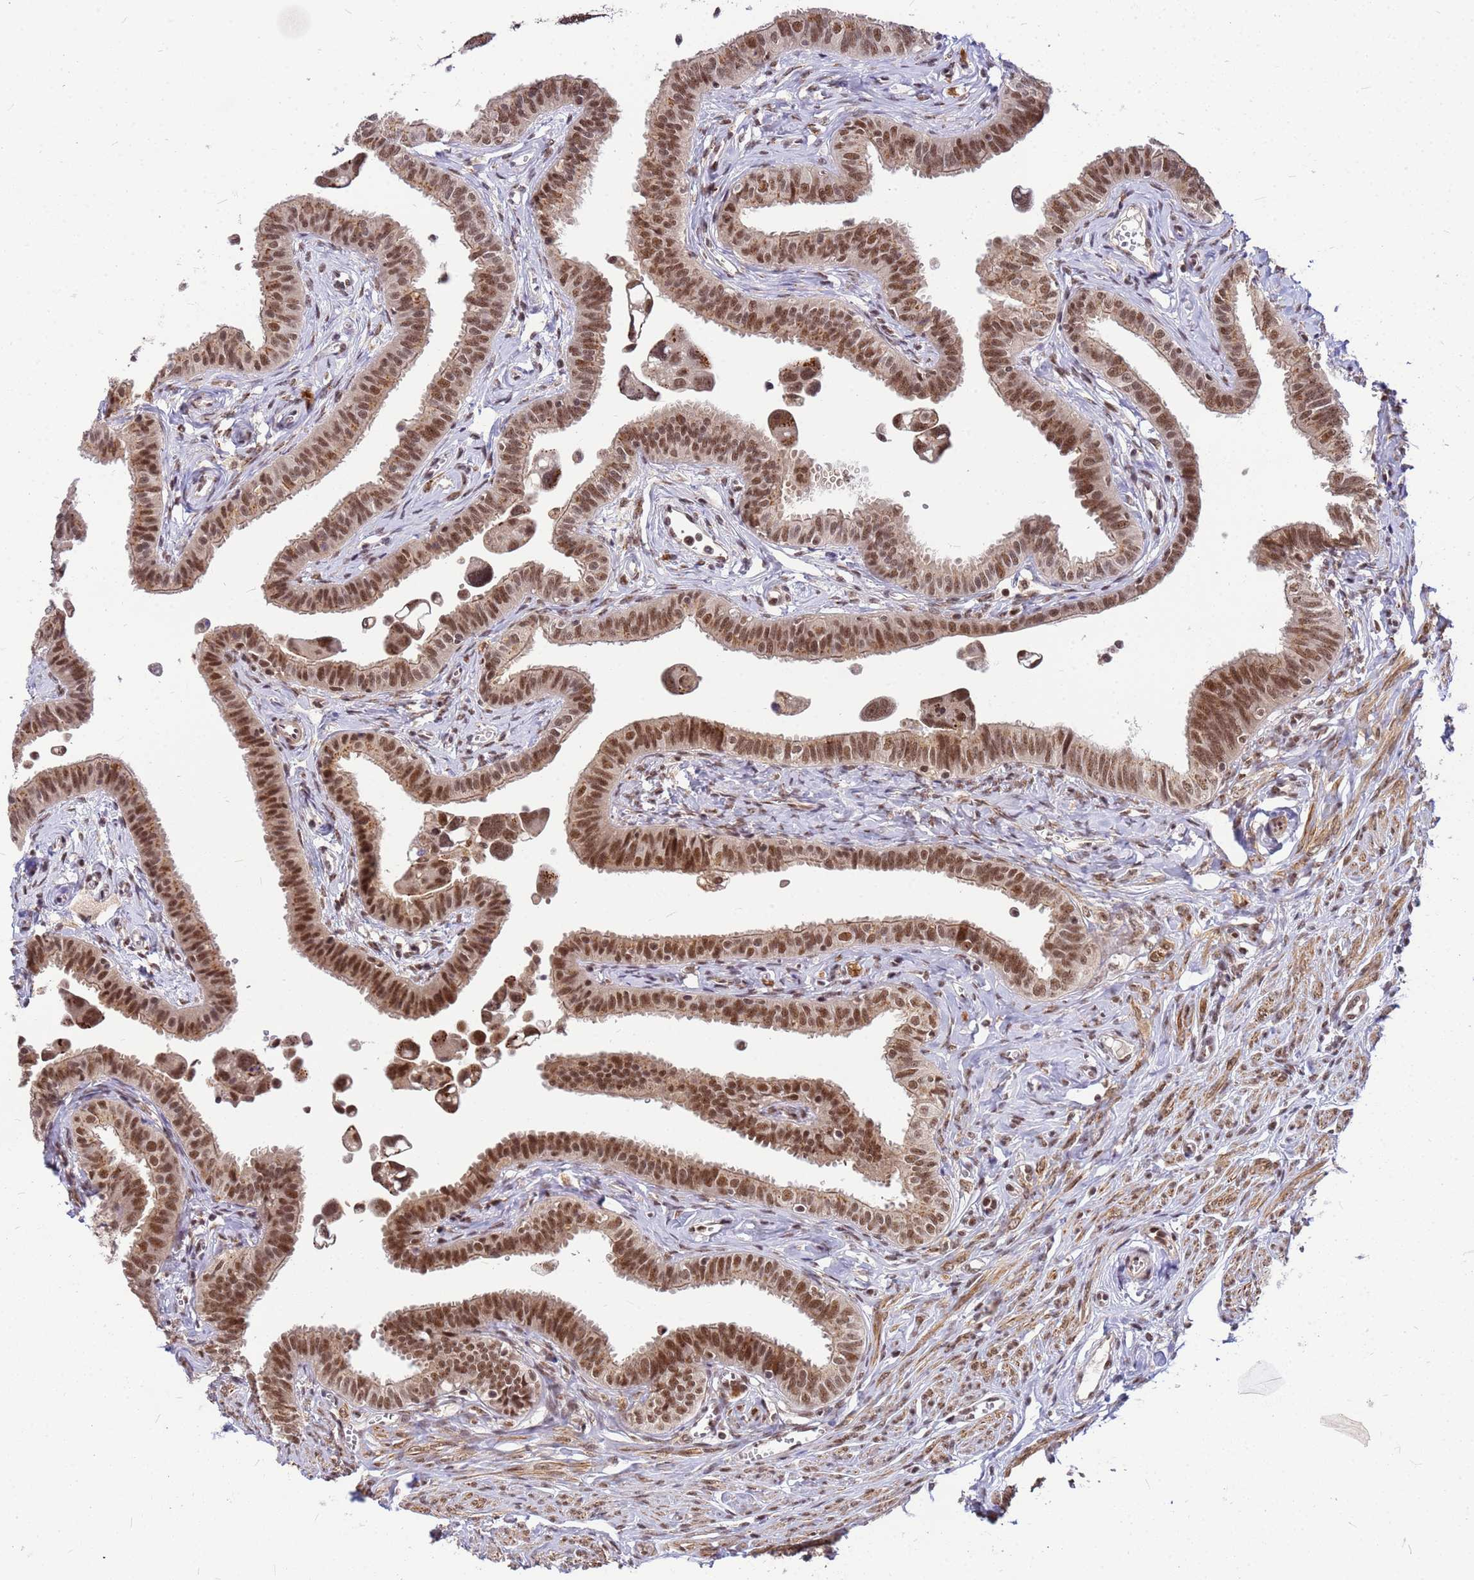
{"staining": {"intensity": "moderate", "quantity": ">75%", "location": "cytoplasmic/membranous,nuclear"}, "tissue": "fallopian tube", "cell_type": "Glandular cells", "image_type": "normal", "snomed": [{"axis": "morphology", "description": "Normal tissue, NOS"}, {"axis": "morphology", "description": "Carcinoma, NOS"}, {"axis": "topography", "description": "Fallopian tube"}, {"axis": "topography", "description": "Ovary"}], "caption": "A high-resolution image shows IHC staining of benign fallopian tube, which displays moderate cytoplasmic/membranous,nuclear positivity in approximately >75% of glandular cells.", "gene": "NCBP2", "patient": {"sex": "female", "age": 59}}